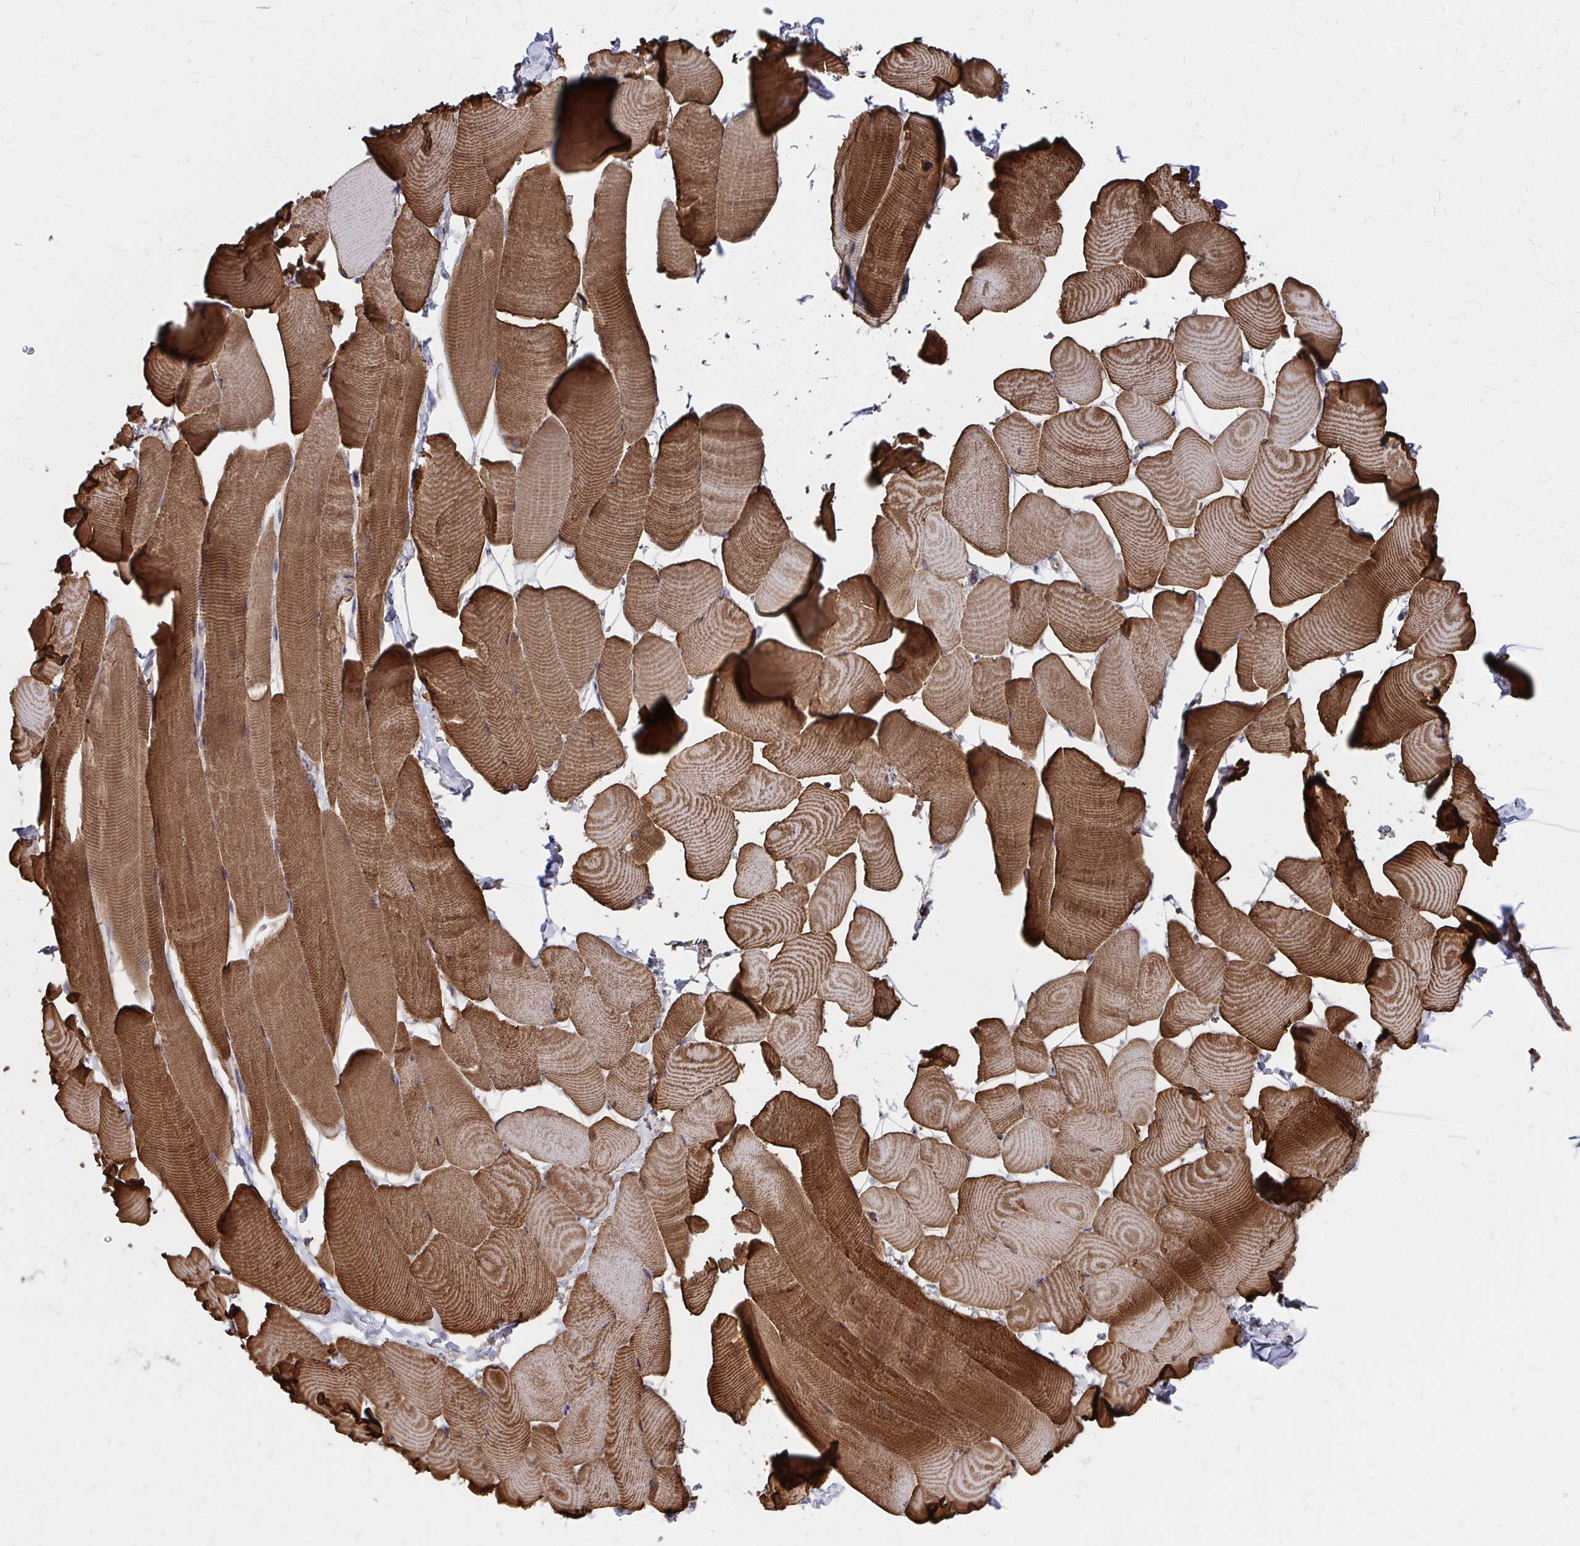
{"staining": {"intensity": "strong", "quantity": ">75%", "location": "cytoplasmic/membranous"}, "tissue": "skeletal muscle", "cell_type": "Myocytes", "image_type": "normal", "snomed": [{"axis": "morphology", "description": "Normal tissue, NOS"}, {"axis": "topography", "description": "Skeletal muscle"}], "caption": "Myocytes display high levels of strong cytoplasmic/membranous staining in about >75% of cells in unremarkable human skeletal muscle. Ihc stains the protein of interest in brown and the nuclei are stained blue.", "gene": "FAM89A", "patient": {"sex": "male", "age": 25}}